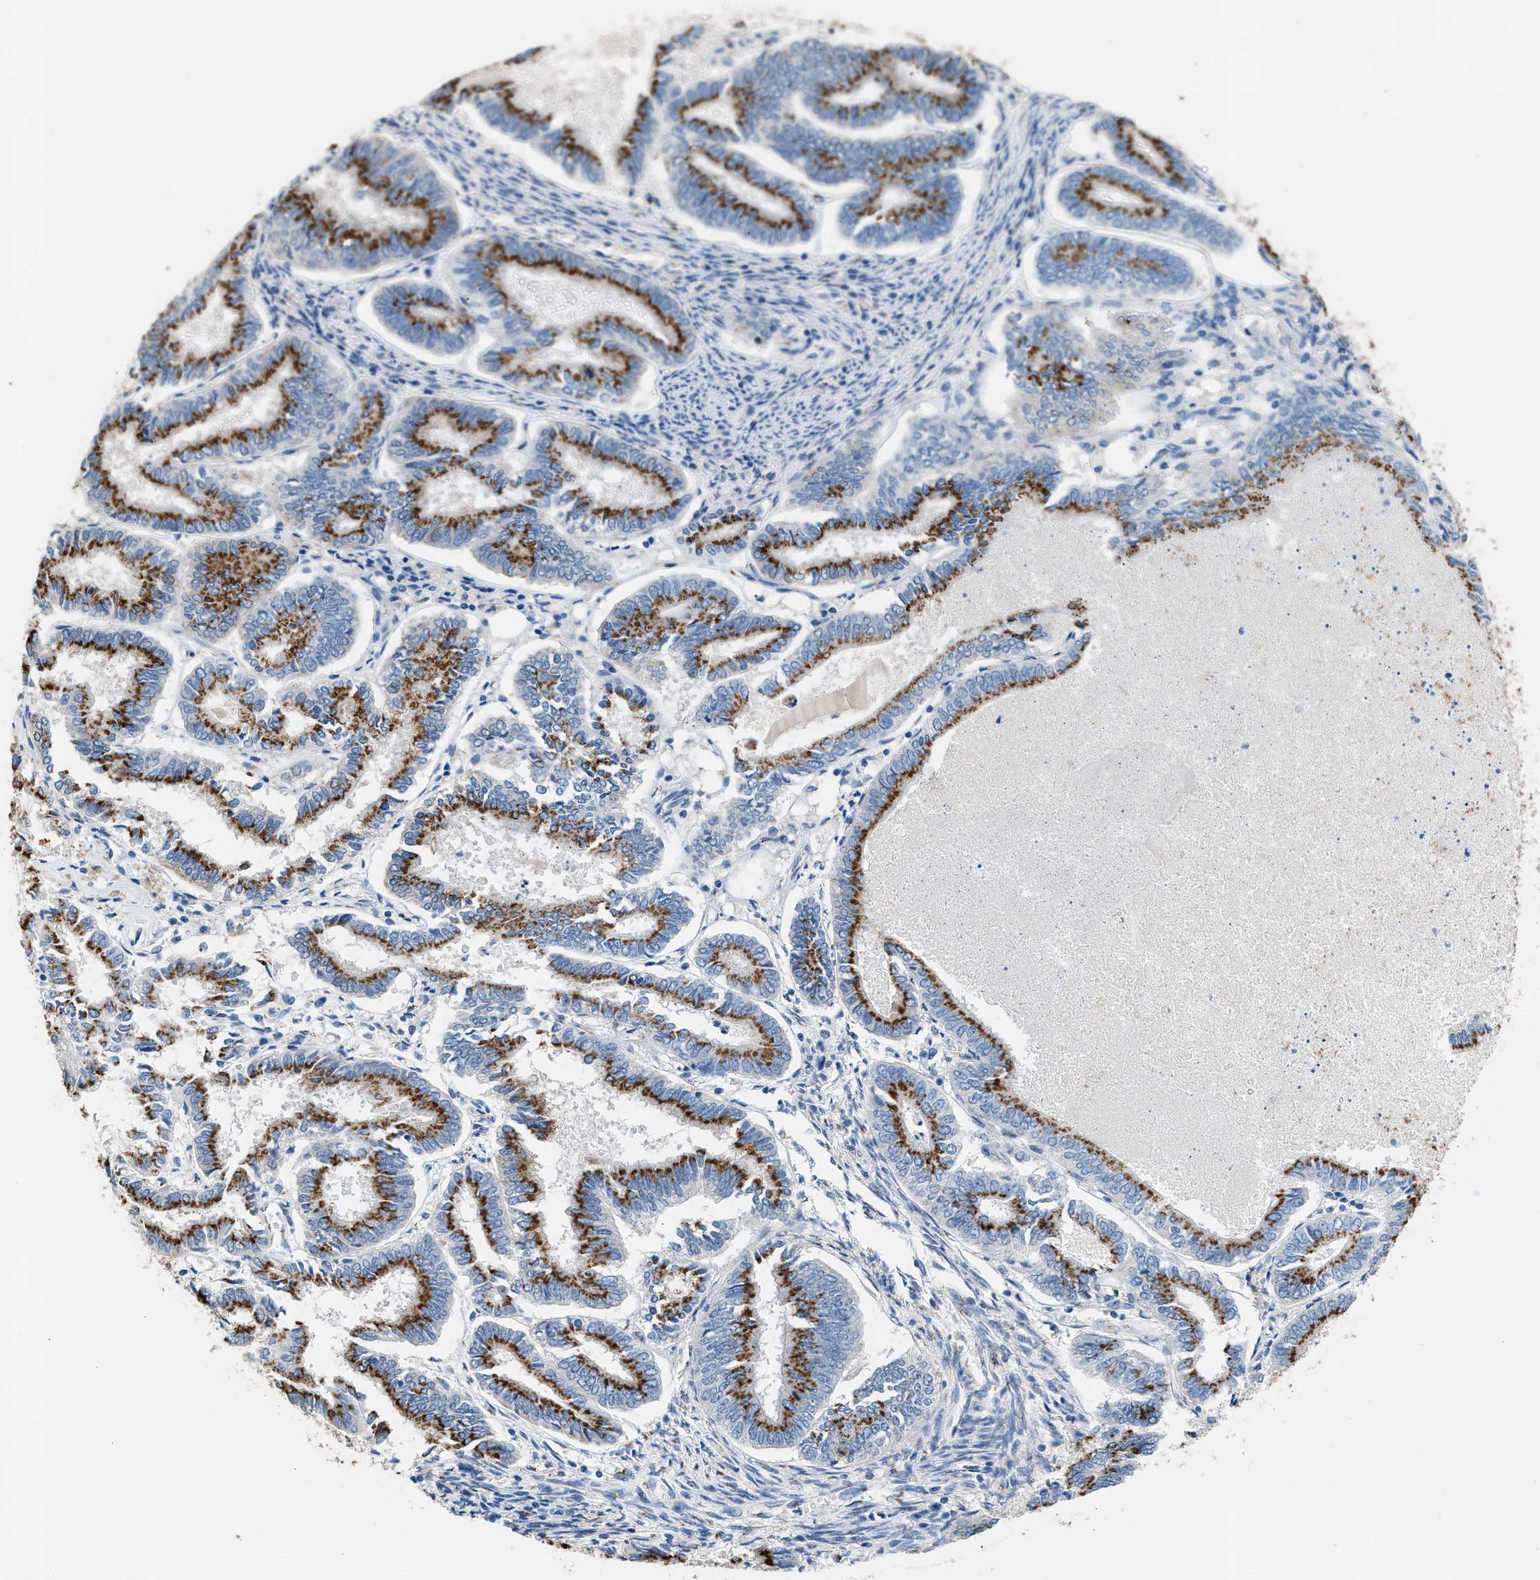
{"staining": {"intensity": "strong", "quantity": ">75%", "location": "cytoplasmic/membranous"}, "tissue": "endometrial cancer", "cell_type": "Tumor cells", "image_type": "cancer", "snomed": [{"axis": "morphology", "description": "Adenocarcinoma, NOS"}, {"axis": "topography", "description": "Endometrium"}], "caption": "Brown immunohistochemical staining in human endometrial adenocarcinoma shows strong cytoplasmic/membranous positivity in approximately >75% of tumor cells.", "gene": "GOLM1", "patient": {"sex": "female", "age": 86}}